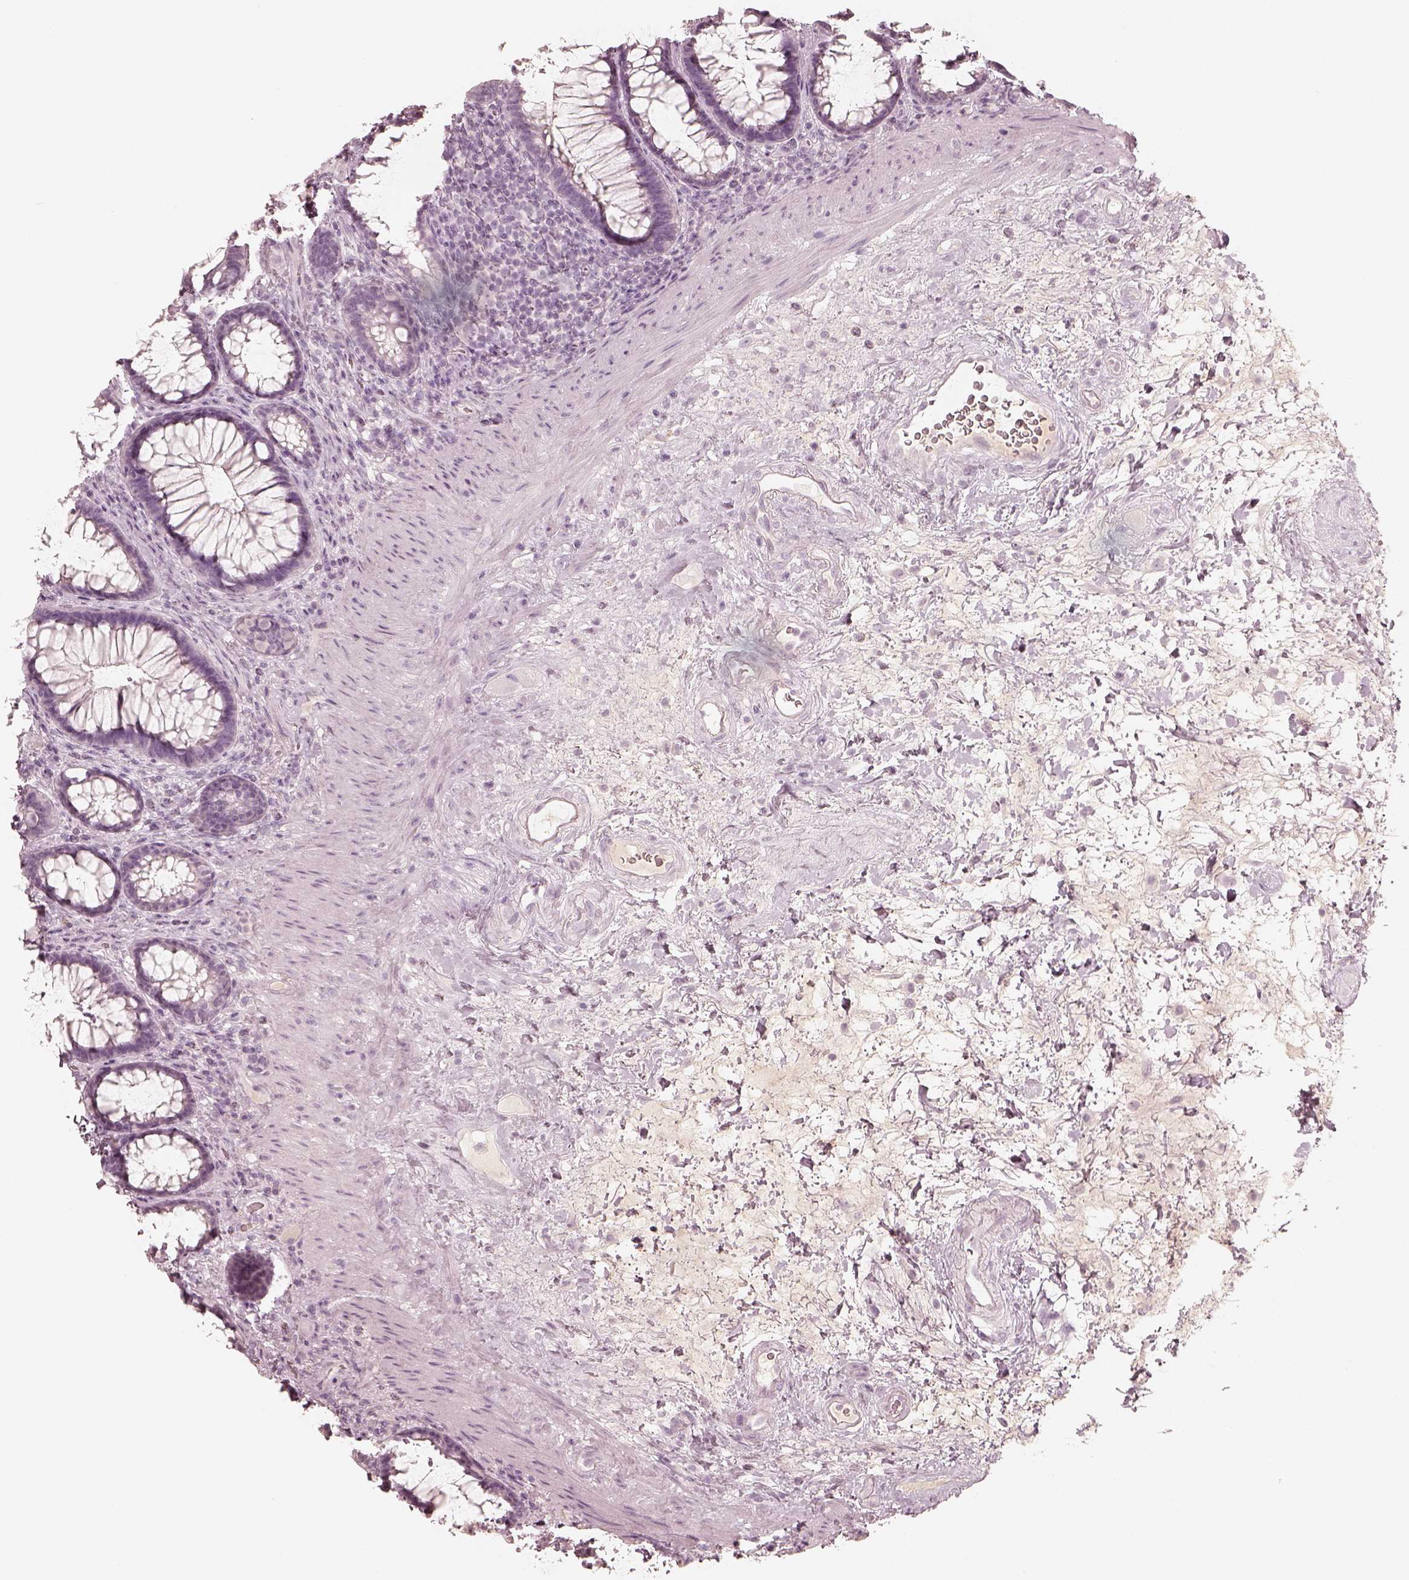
{"staining": {"intensity": "negative", "quantity": "none", "location": "none"}, "tissue": "rectum", "cell_type": "Glandular cells", "image_type": "normal", "snomed": [{"axis": "morphology", "description": "Normal tissue, NOS"}, {"axis": "topography", "description": "Rectum"}], "caption": "This is a photomicrograph of immunohistochemistry staining of normal rectum, which shows no expression in glandular cells. (DAB (3,3'-diaminobenzidine) IHC, high magnification).", "gene": "KRT82", "patient": {"sex": "male", "age": 72}}